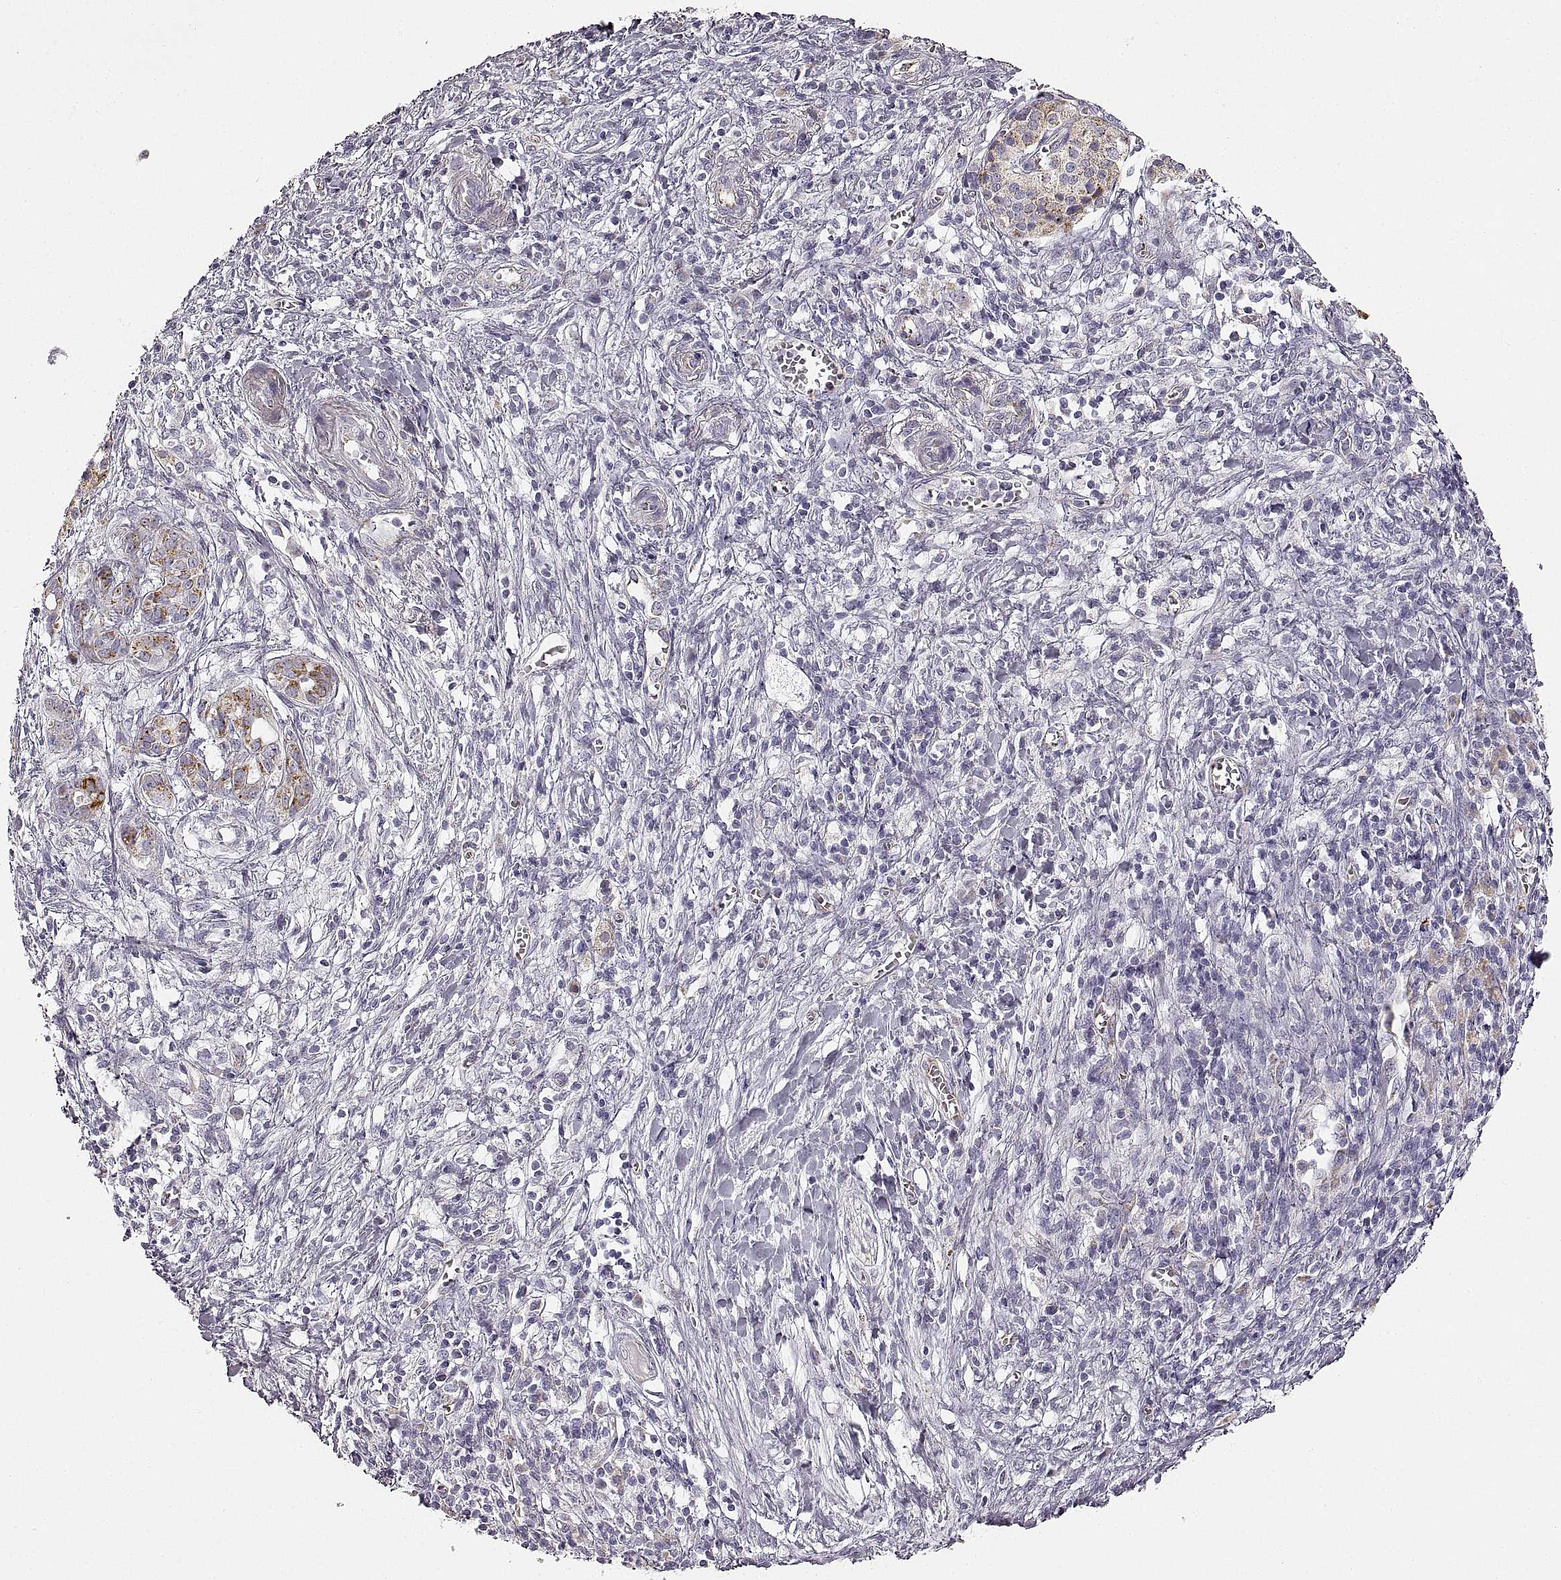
{"staining": {"intensity": "moderate", "quantity": ">75%", "location": "cytoplasmic/membranous"}, "tissue": "pancreatic cancer", "cell_type": "Tumor cells", "image_type": "cancer", "snomed": [{"axis": "morphology", "description": "Adenocarcinoma, NOS"}, {"axis": "topography", "description": "Pancreas"}], "caption": "The immunohistochemical stain highlights moderate cytoplasmic/membranous staining in tumor cells of adenocarcinoma (pancreatic) tissue.", "gene": "RDH13", "patient": {"sex": "male", "age": 61}}